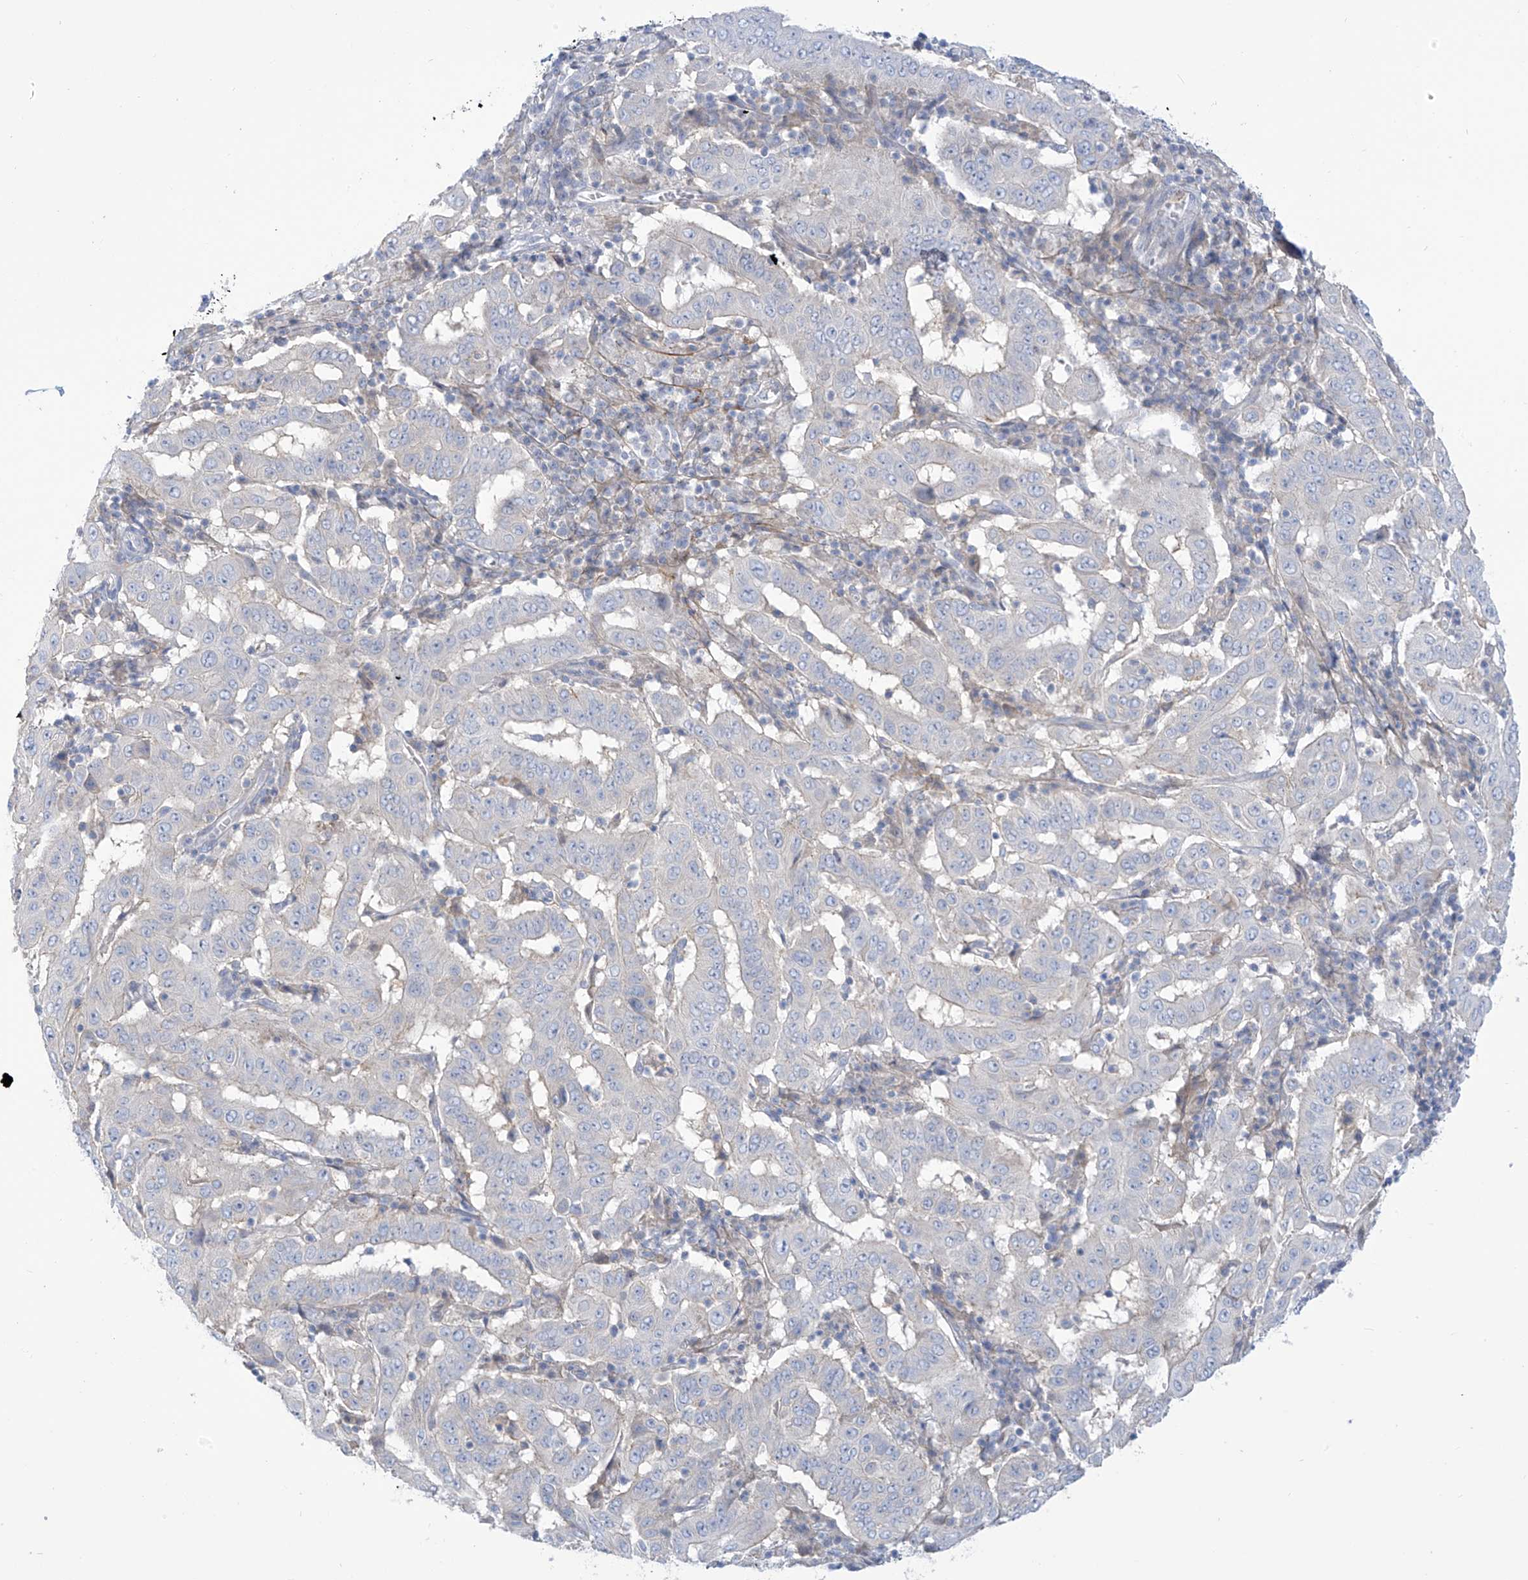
{"staining": {"intensity": "negative", "quantity": "none", "location": "none"}, "tissue": "pancreatic cancer", "cell_type": "Tumor cells", "image_type": "cancer", "snomed": [{"axis": "morphology", "description": "Adenocarcinoma, NOS"}, {"axis": "topography", "description": "Pancreas"}], "caption": "The immunohistochemistry image has no significant positivity in tumor cells of adenocarcinoma (pancreatic) tissue.", "gene": "FABP2", "patient": {"sex": "male", "age": 63}}